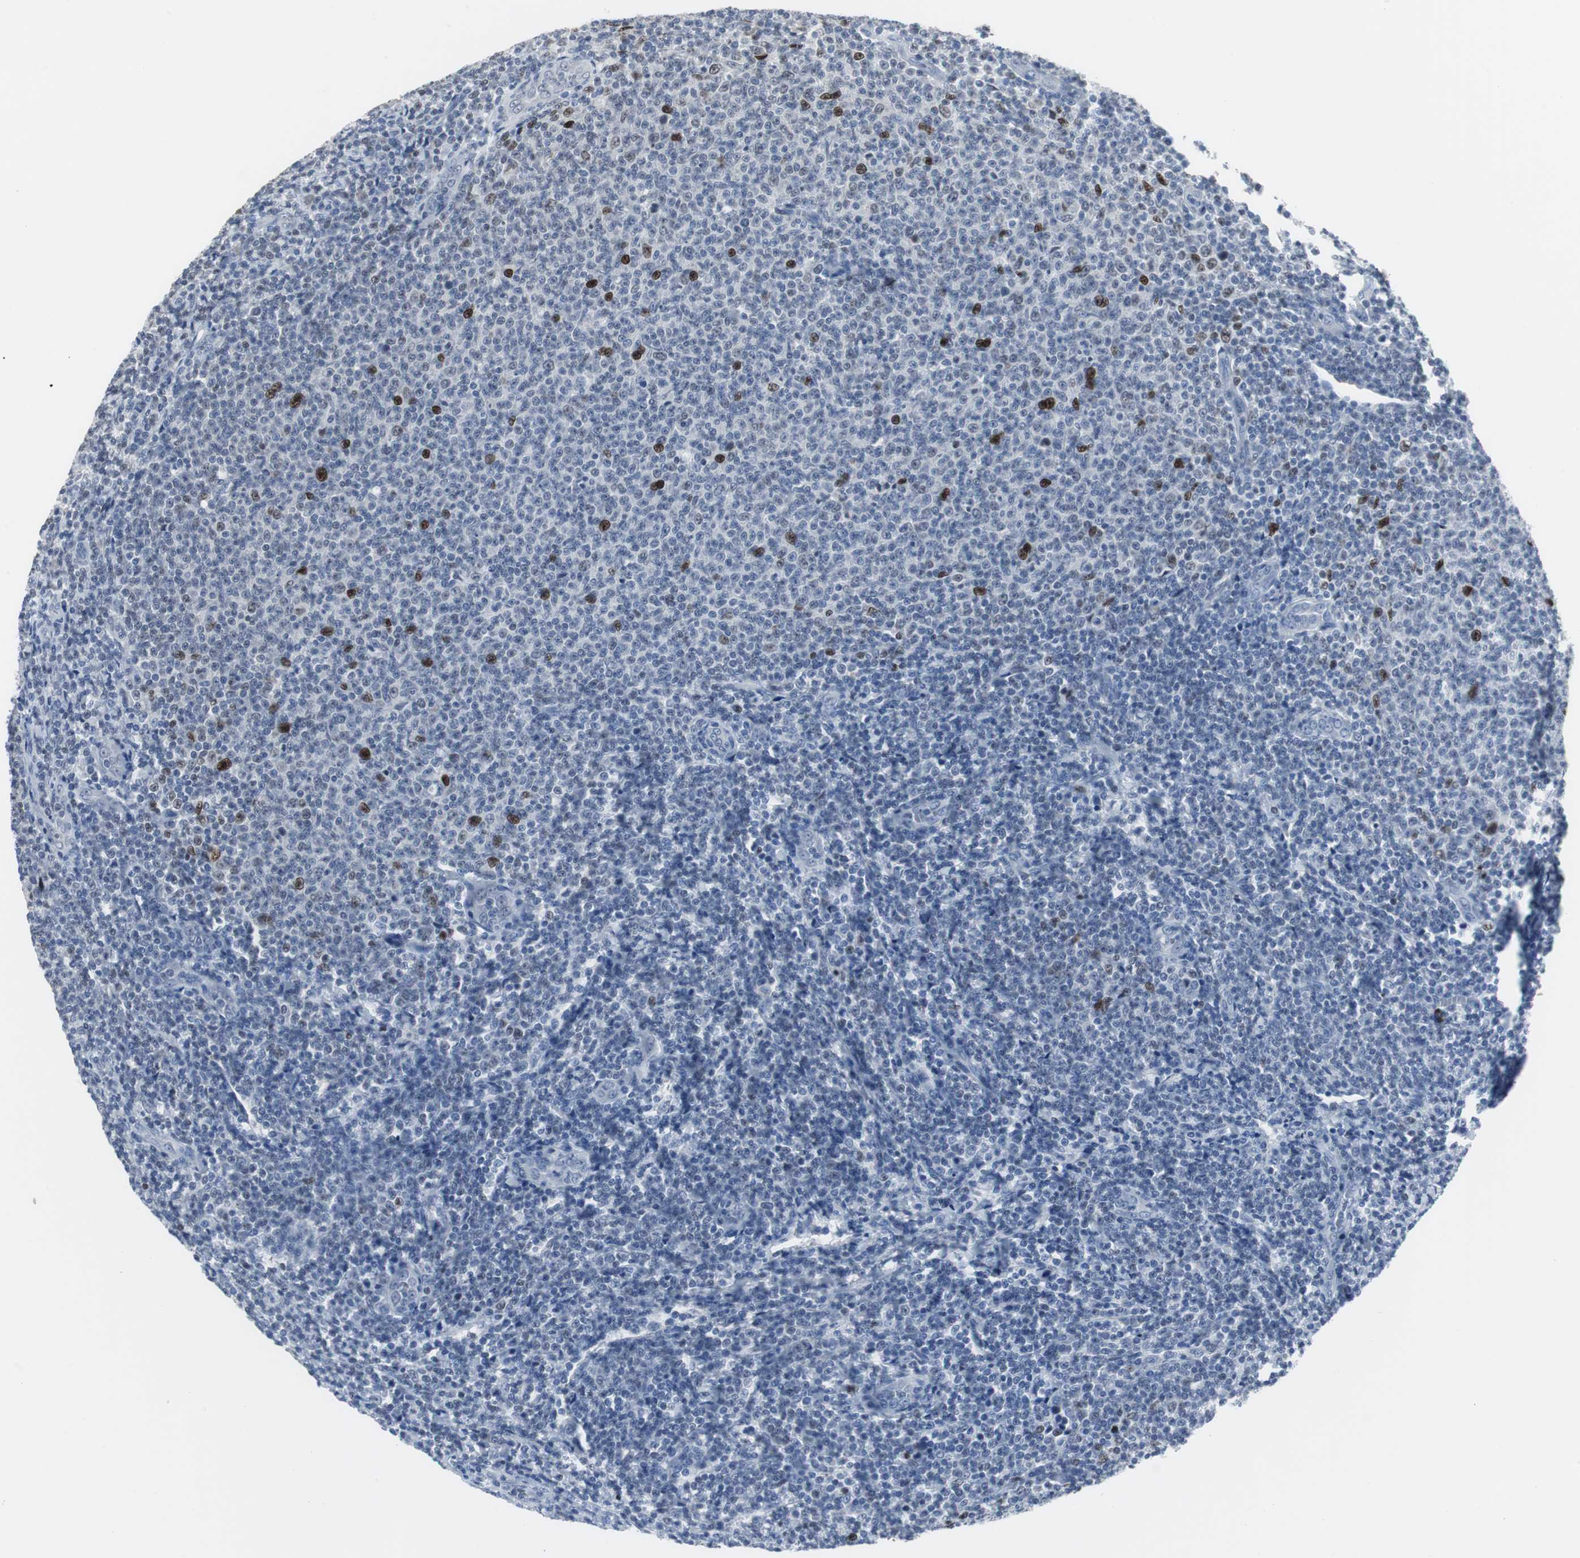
{"staining": {"intensity": "strong", "quantity": "<25%", "location": "nuclear"}, "tissue": "lymphoma", "cell_type": "Tumor cells", "image_type": "cancer", "snomed": [{"axis": "morphology", "description": "Malignant lymphoma, non-Hodgkin's type, Low grade"}, {"axis": "topography", "description": "Lymph node"}], "caption": "DAB (3,3'-diaminobenzidine) immunohistochemical staining of human malignant lymphoma, non-Hodgkin's type (low-grade) exhibits strong nuclear protein expression in about <25% of tumor cells.", "gene": "FOXP4", "patient": {"sex": "male", "age": 66}}